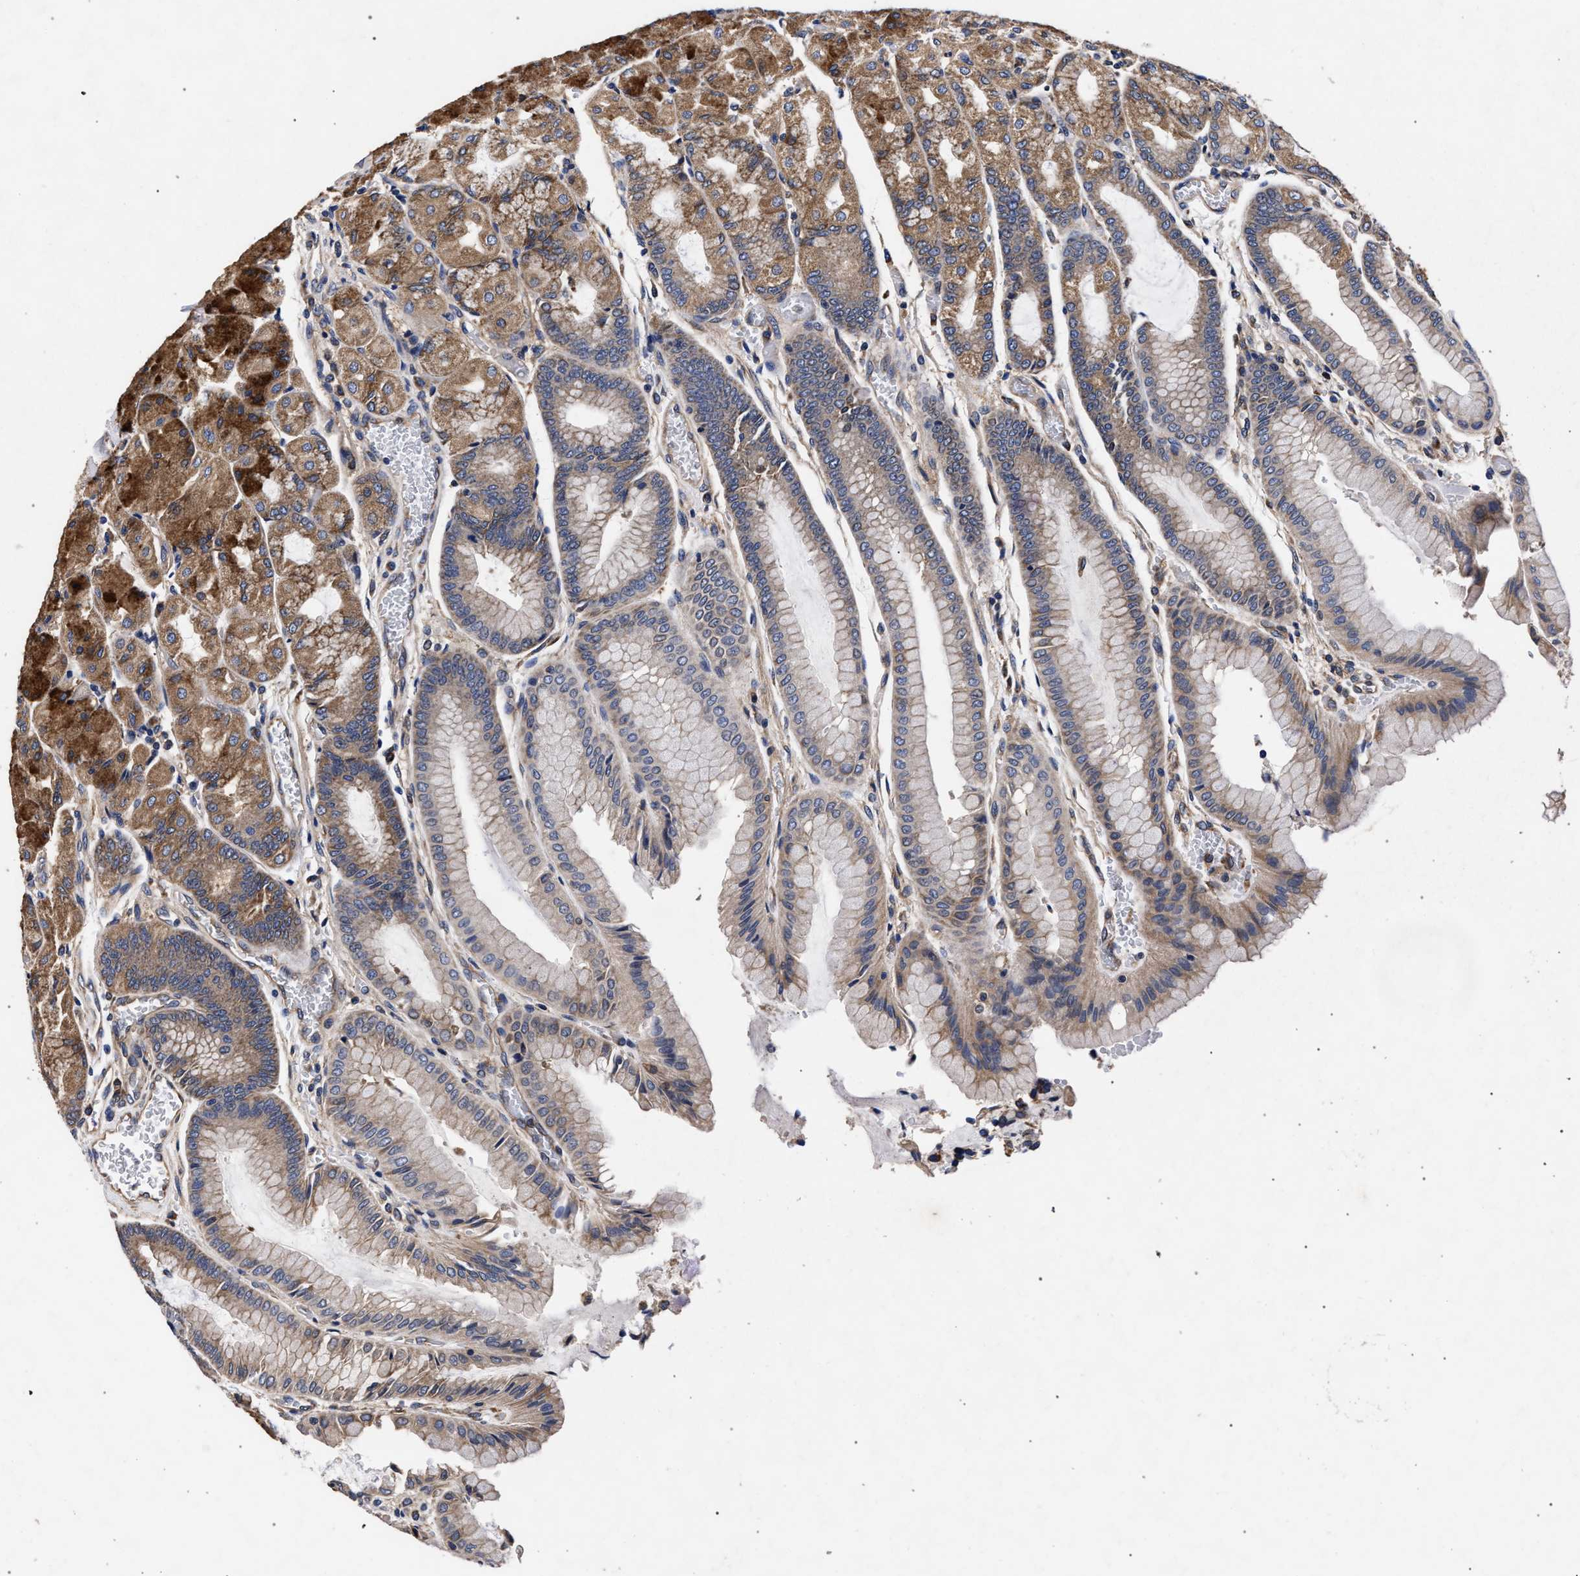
{"staining": {"intensity": "strong", "quantity": "25%-75%", "location": "cytoplasmic/membranous"}, "tissue": "stomach", "cell_type": "Glandular cells", "image_type": "normal", "snomed": [{"axis": "morphology", "description": "Normal tissue, NOS"}, {"axis": "morphology", "description": "Carcinoid, malignant, NOS"}, {"axis": "topography", "description": "Stomach, upper"}], "caption": "Stomach stained with immunohistochemistry shows strong cytoplasmic/membranous staining in about 25%-75% of glandular cells.", "gene": "CFAP95", "patient": {"sex": "male", "age": 39}}